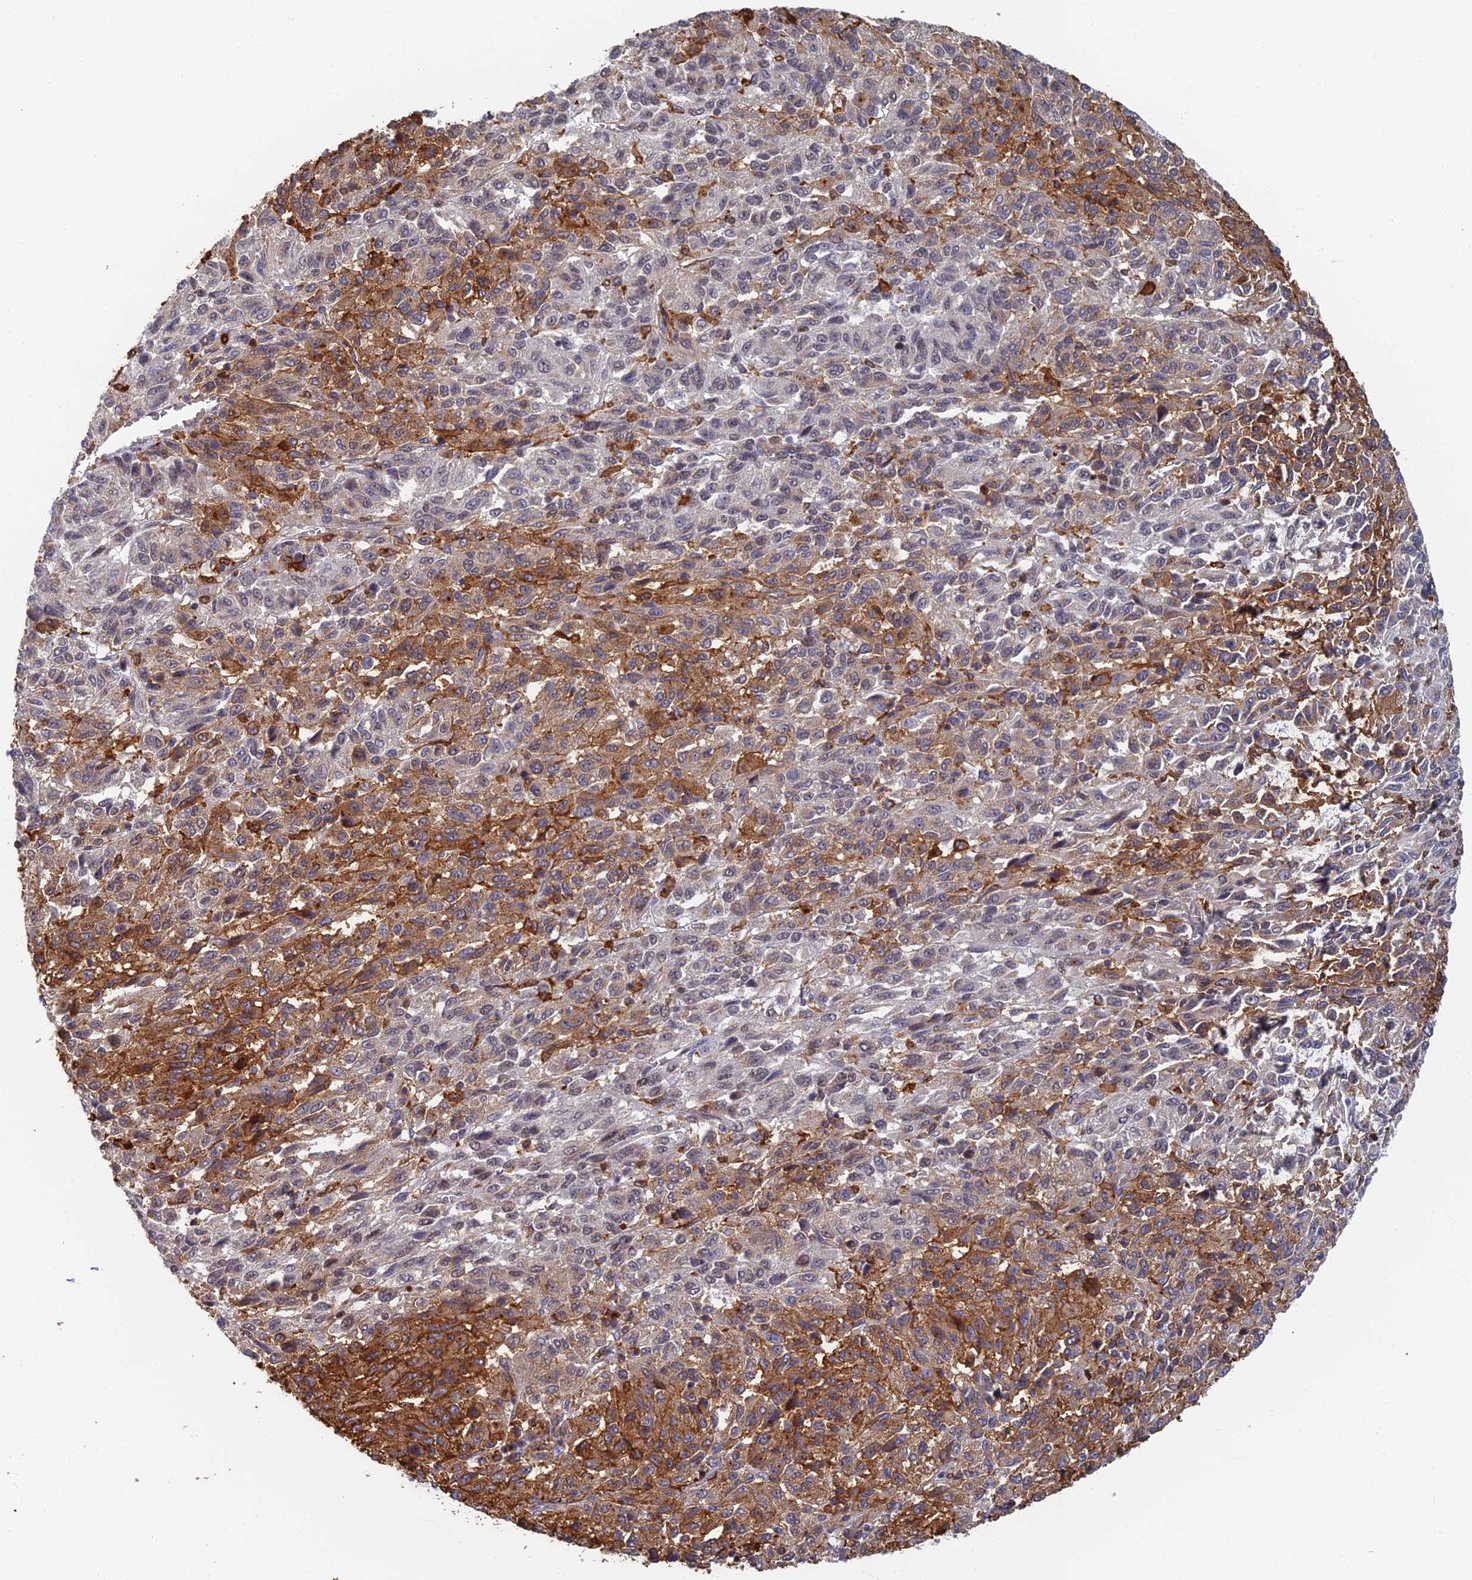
{"staining": {"intensity": "moderate", "quantity": "25%-75%", "location": "cytoplasmic/membranous,nuclear"}, "tissue": "melanoma", "cell_type": "Tumor cells", "image_type": "cancer", "snomed": [{"axis": "morphology", "description": "Malignant melanoma, Metastatic site"}, {"axis": "topography", "description": "Lung"}], "caption": "Melanoma tissue shows moderate cytoplasmic/membranous and nuclear positivity in approximately 25%-75% of tumor cells, visualized by immunohistochemistry. (Stains: DAB (3,3'-diaminobenzidine) in brown, nuclei in blue, Microscopy: brightfield microscopy at high magnification).", "gene": "GPATCH1", "patient": {"sex": "male", "age": 64}}